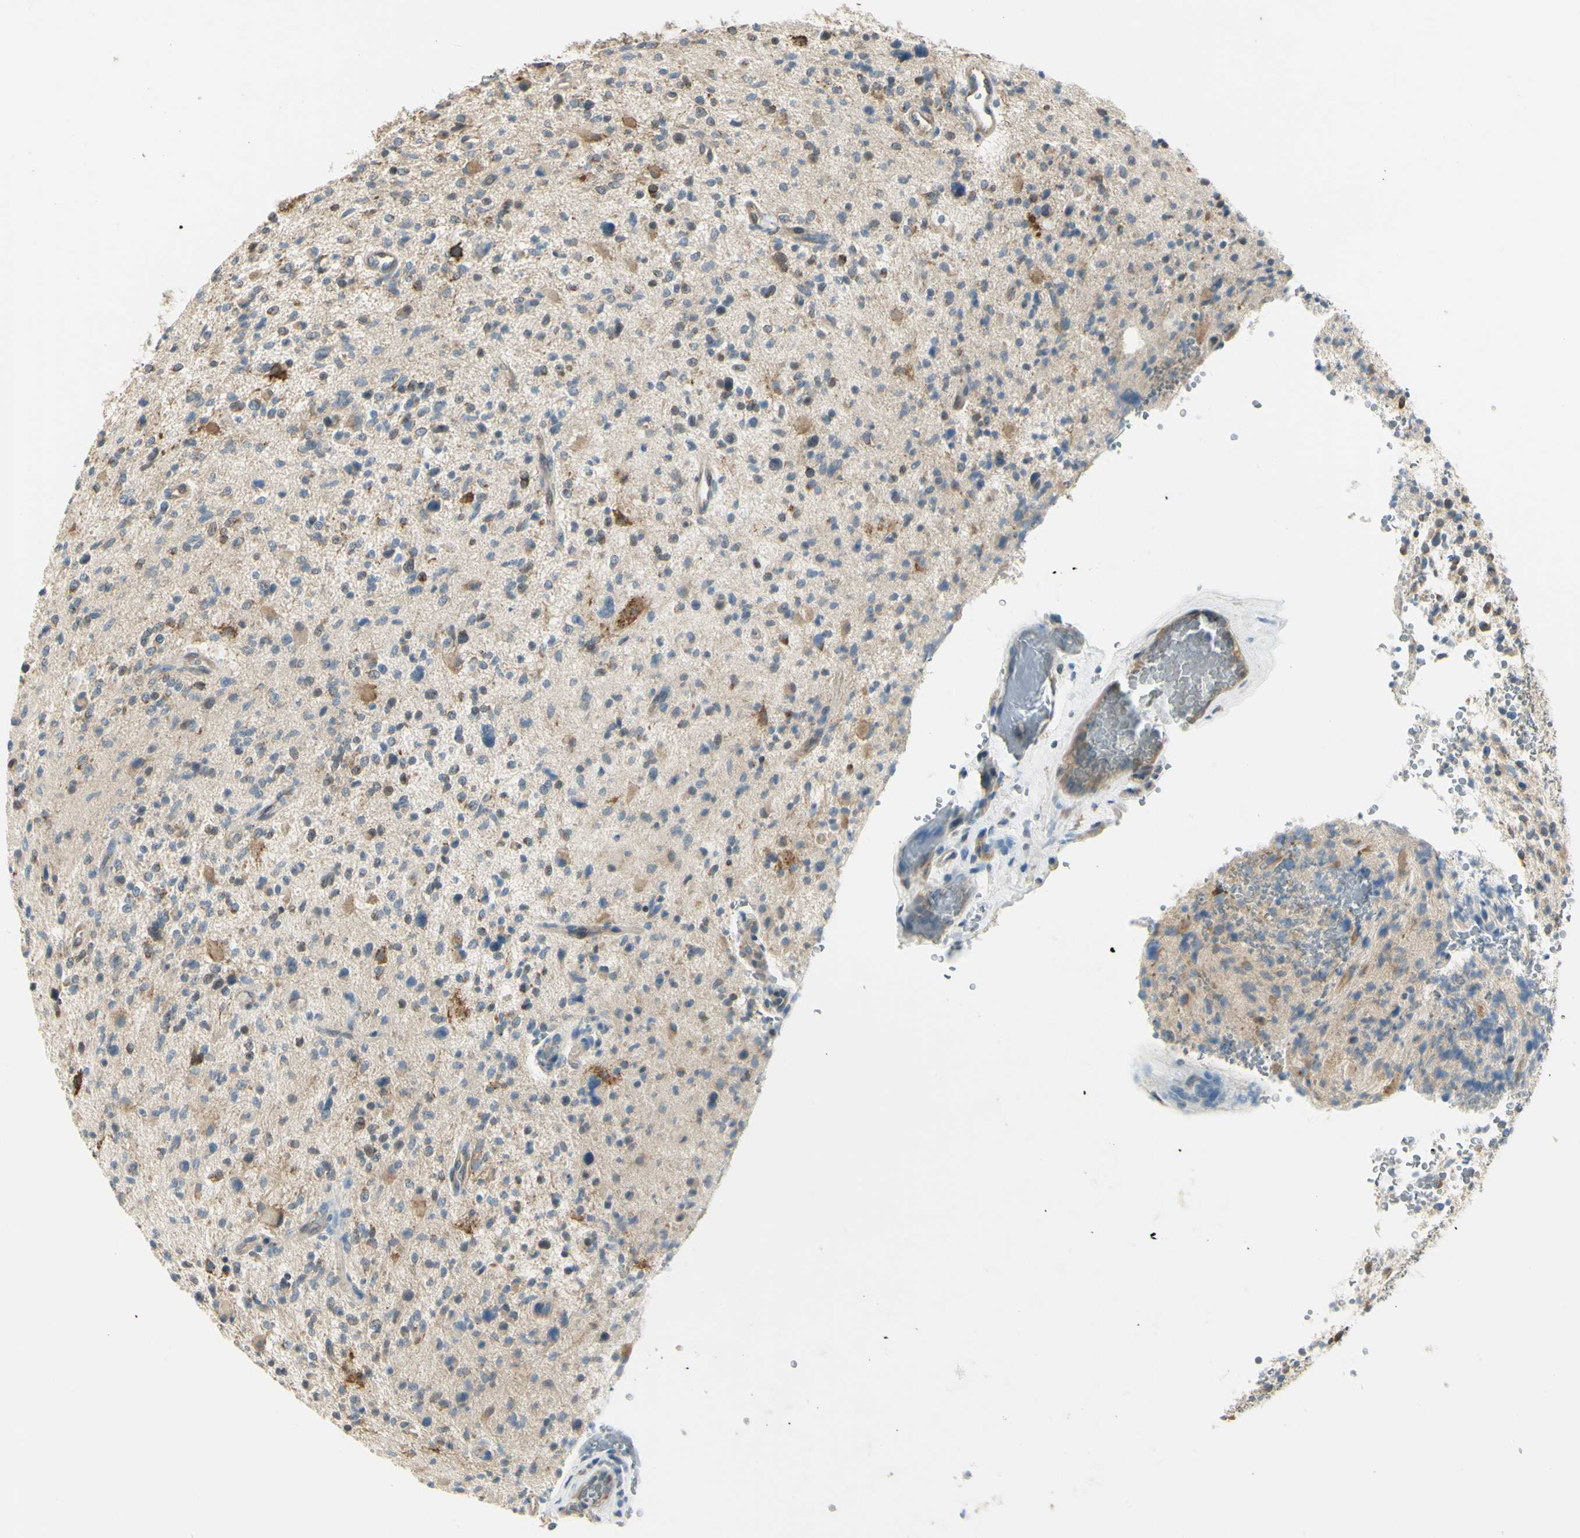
{"staining": {"intensity": "weak", "quantity": "<25%", "location": "cytoplasmic/membranous"}, "tissue": "glioma", "cell_type": "Tumor cells", "image_type": "cancer", "snomed": [{"axis": "morphology", "description": "Glioma, malignant, High grade"}, {"axis": "topography", "description": "Brain"}], "caption": "An immunohistochemistry (IHC) photomicrograph of glioma is shown. There is no staining in tumor cells of glioma. Brightfield microscopy of immunohistochemistry (IHC) stained with DAB (3,3'-diaminobenzidine) (brown) and hematoxylin (blue), captured at high magnification.", "gene": "IGDCC4", "patient": {"sex": "male", "age": 48}}